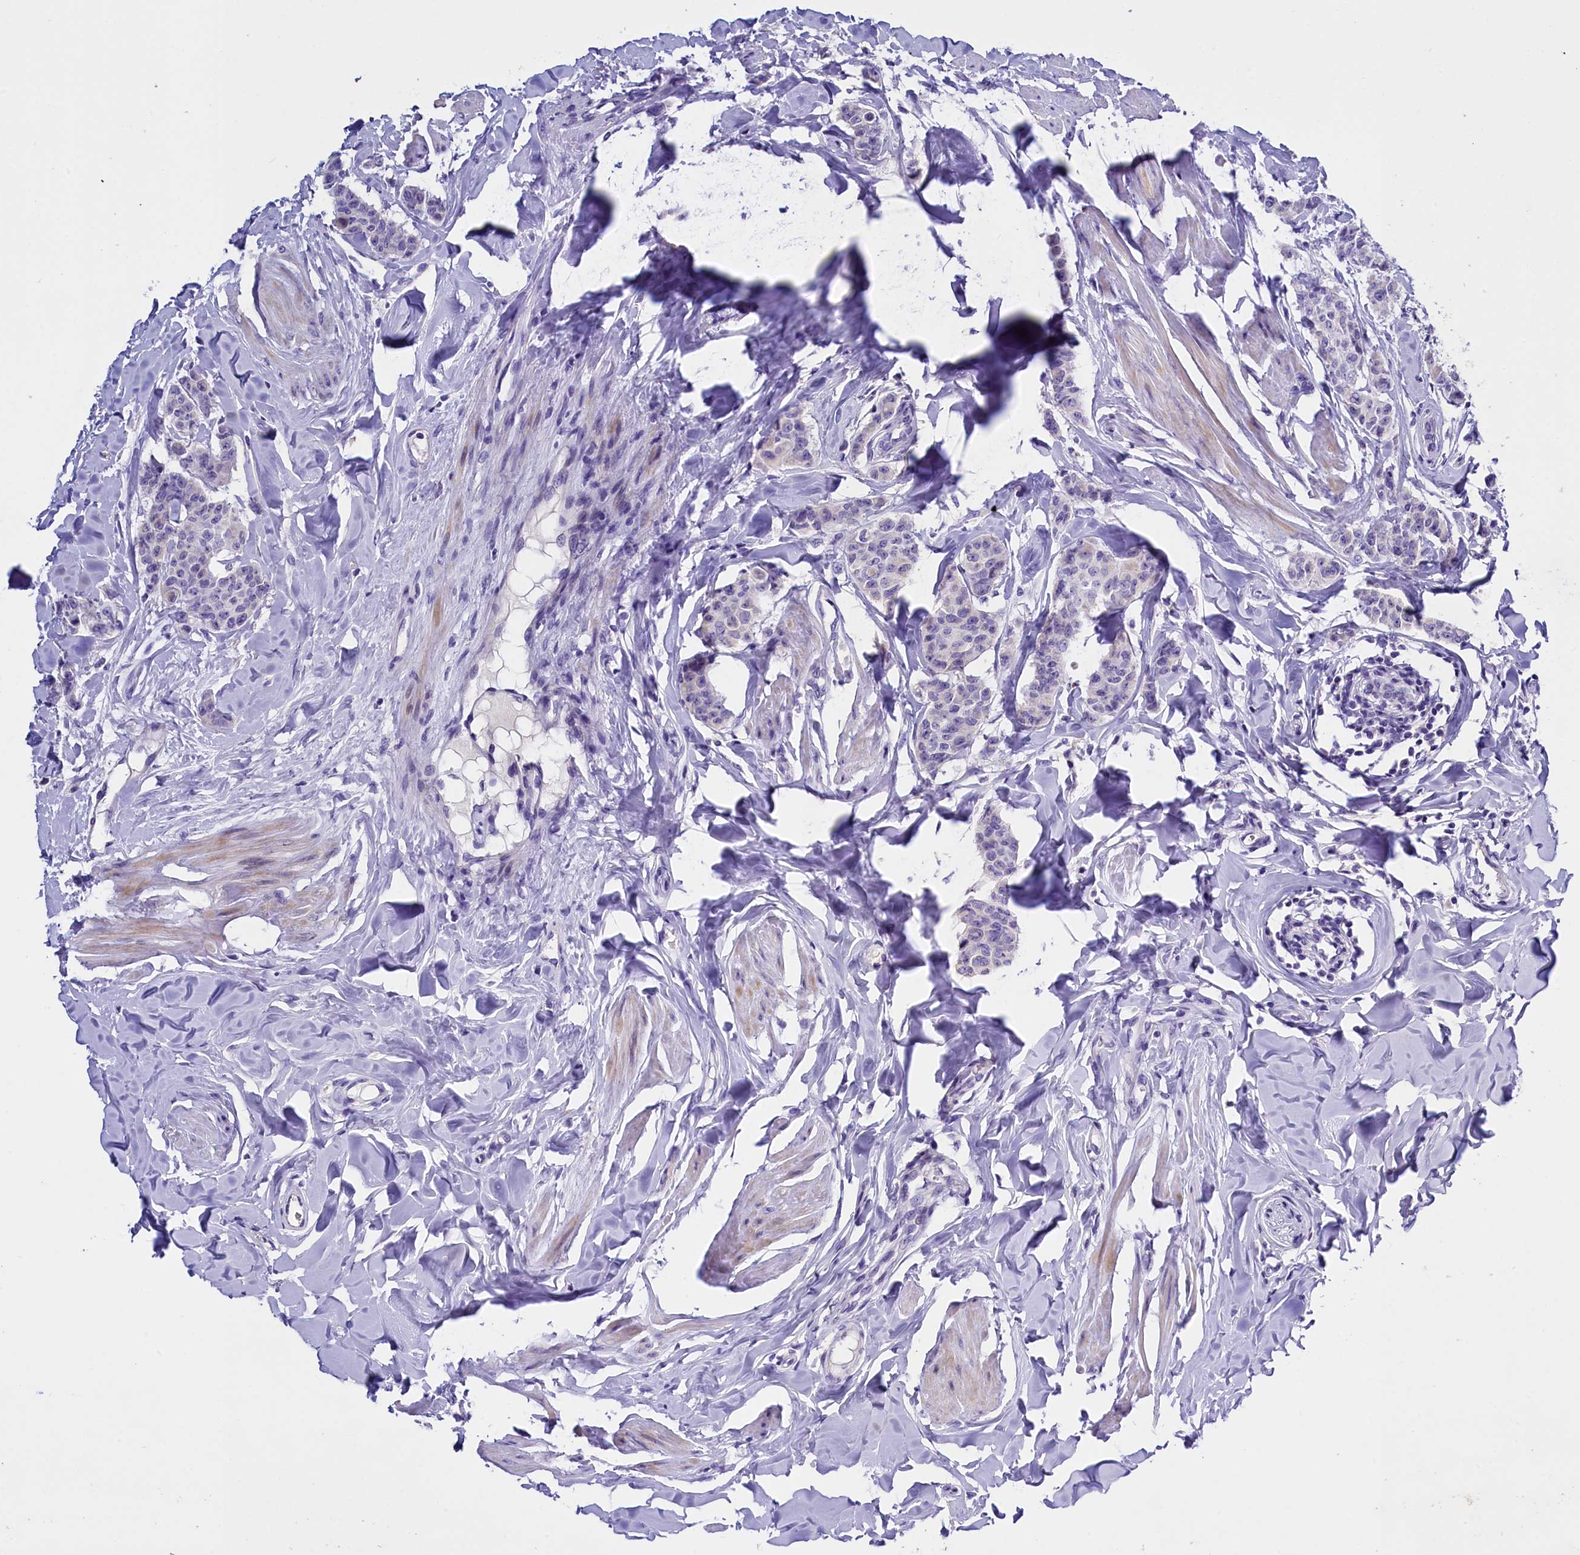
{"staining": {"intensity": "negative", "quantity": "none", "location": "none"}, "tissue": "breast cancer", "cell_type": "Tumor cells", "image_type": "cancer", "snomed": [{"axis": "morphology", "description": "Duct carcinoma"}, {"axis": "topography", "description": "Breast"}], "caption": "This photomicrograph is of intraductal carcinoma (breast) stained with IHC to label a protein in brown with the nuclei are counter-stained blue. There is no staining in tumor cells.", "gene": "RTTN", "patient": {"sex": "female", "age": 40}}